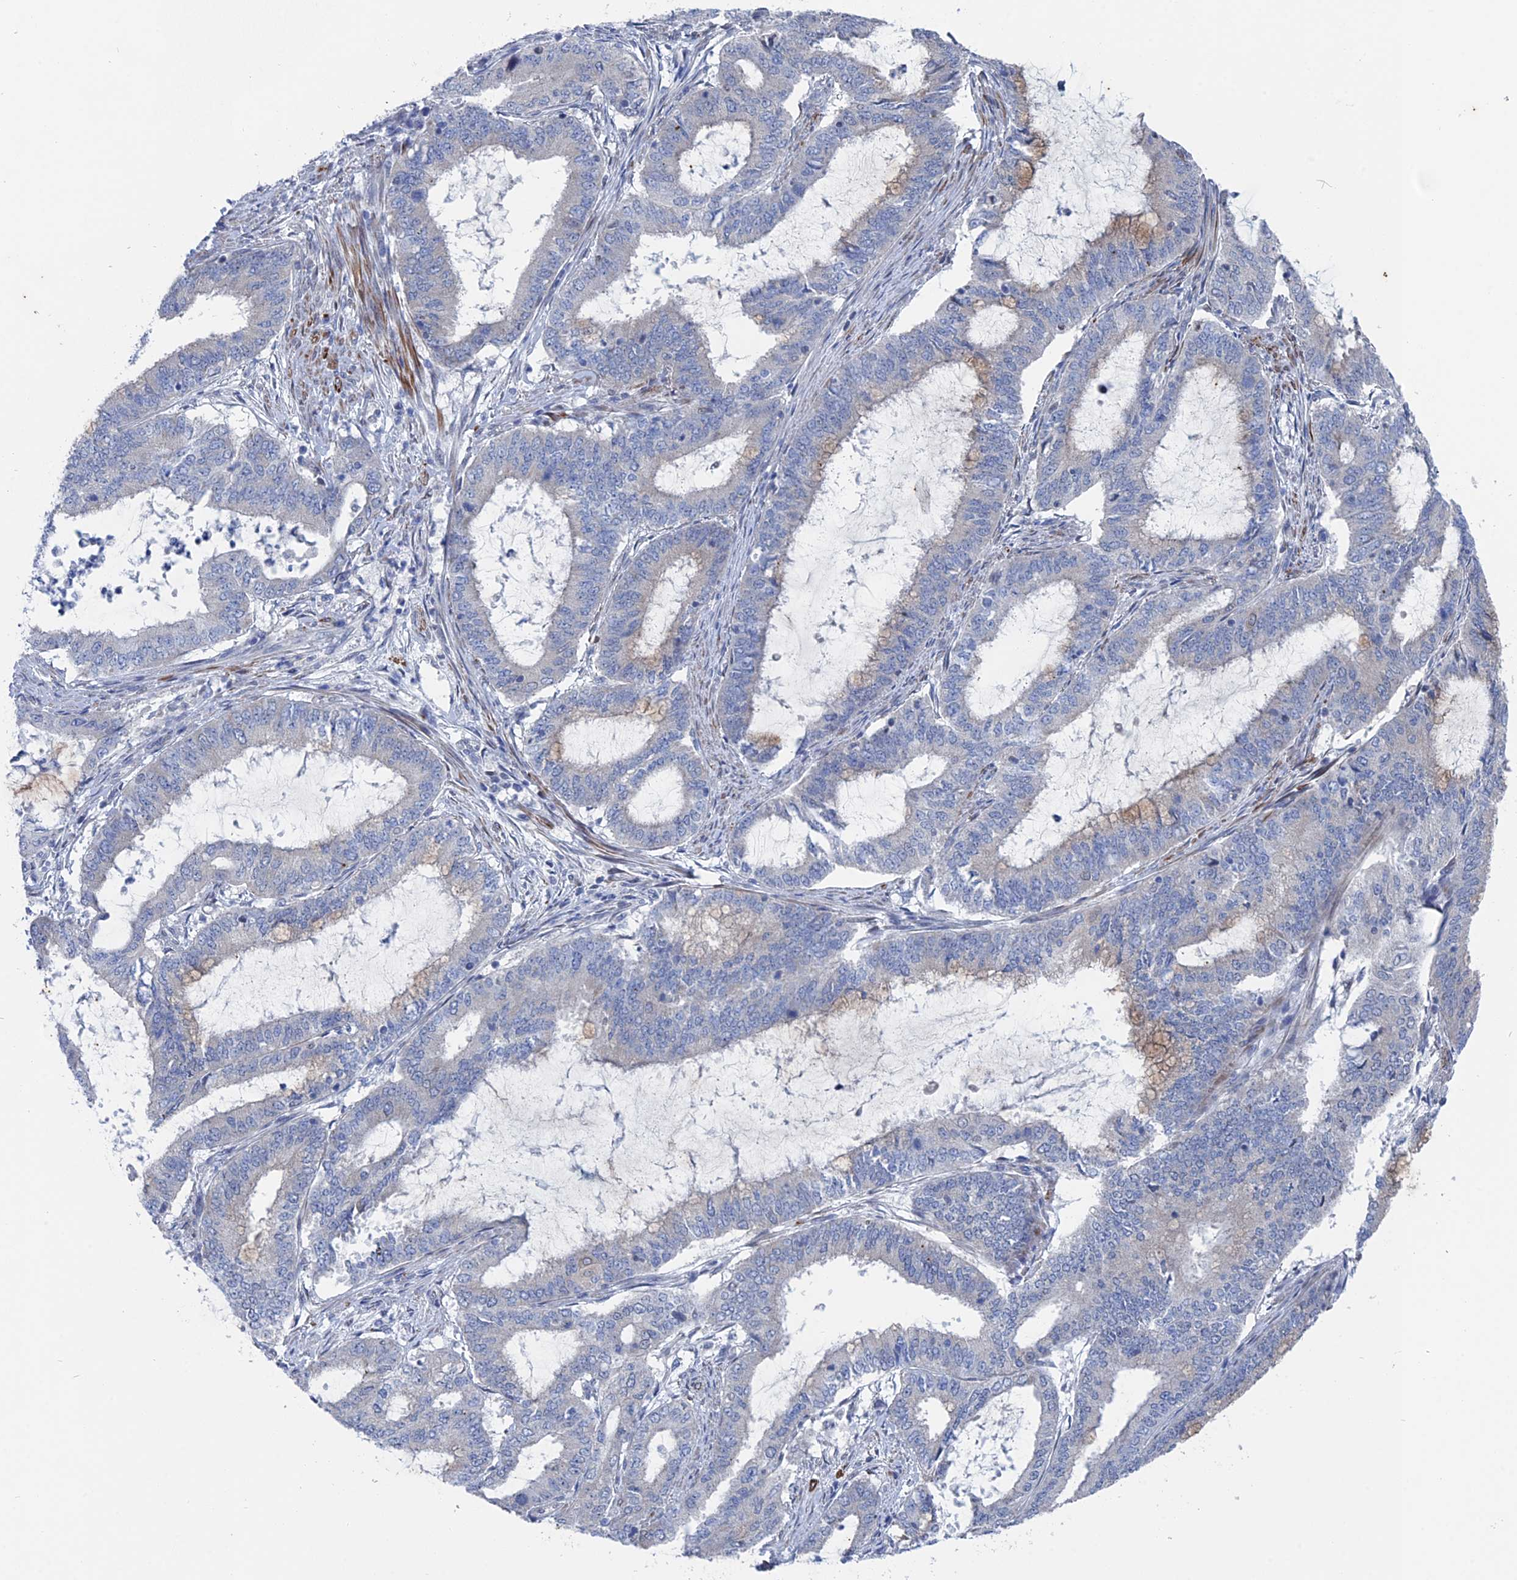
{"staining": {"intensity": "negative", "quantity": "none", "location": "none"}, "tissue": "endometrial cancer", "cell_type": "Tumor cells", "image_type": "cancer", "snomed": [{"axis": "morphology", "description": "Adenocarcinoma, NOS"}, {"axis": "topography", "description": "Endometrium"}], "caption": "This micrograph is of endometrial cancer (adenocarcinoma) stained with IHC to label a protein in brown with the nuclei are counter-stained blue. There is no positivity in tumor cells. (DAB immunohistochemistry visualized using brightfield microscopy, high magnification).", "gene": "MTRF1", "patient": {"sex": "female", "age": 51}}